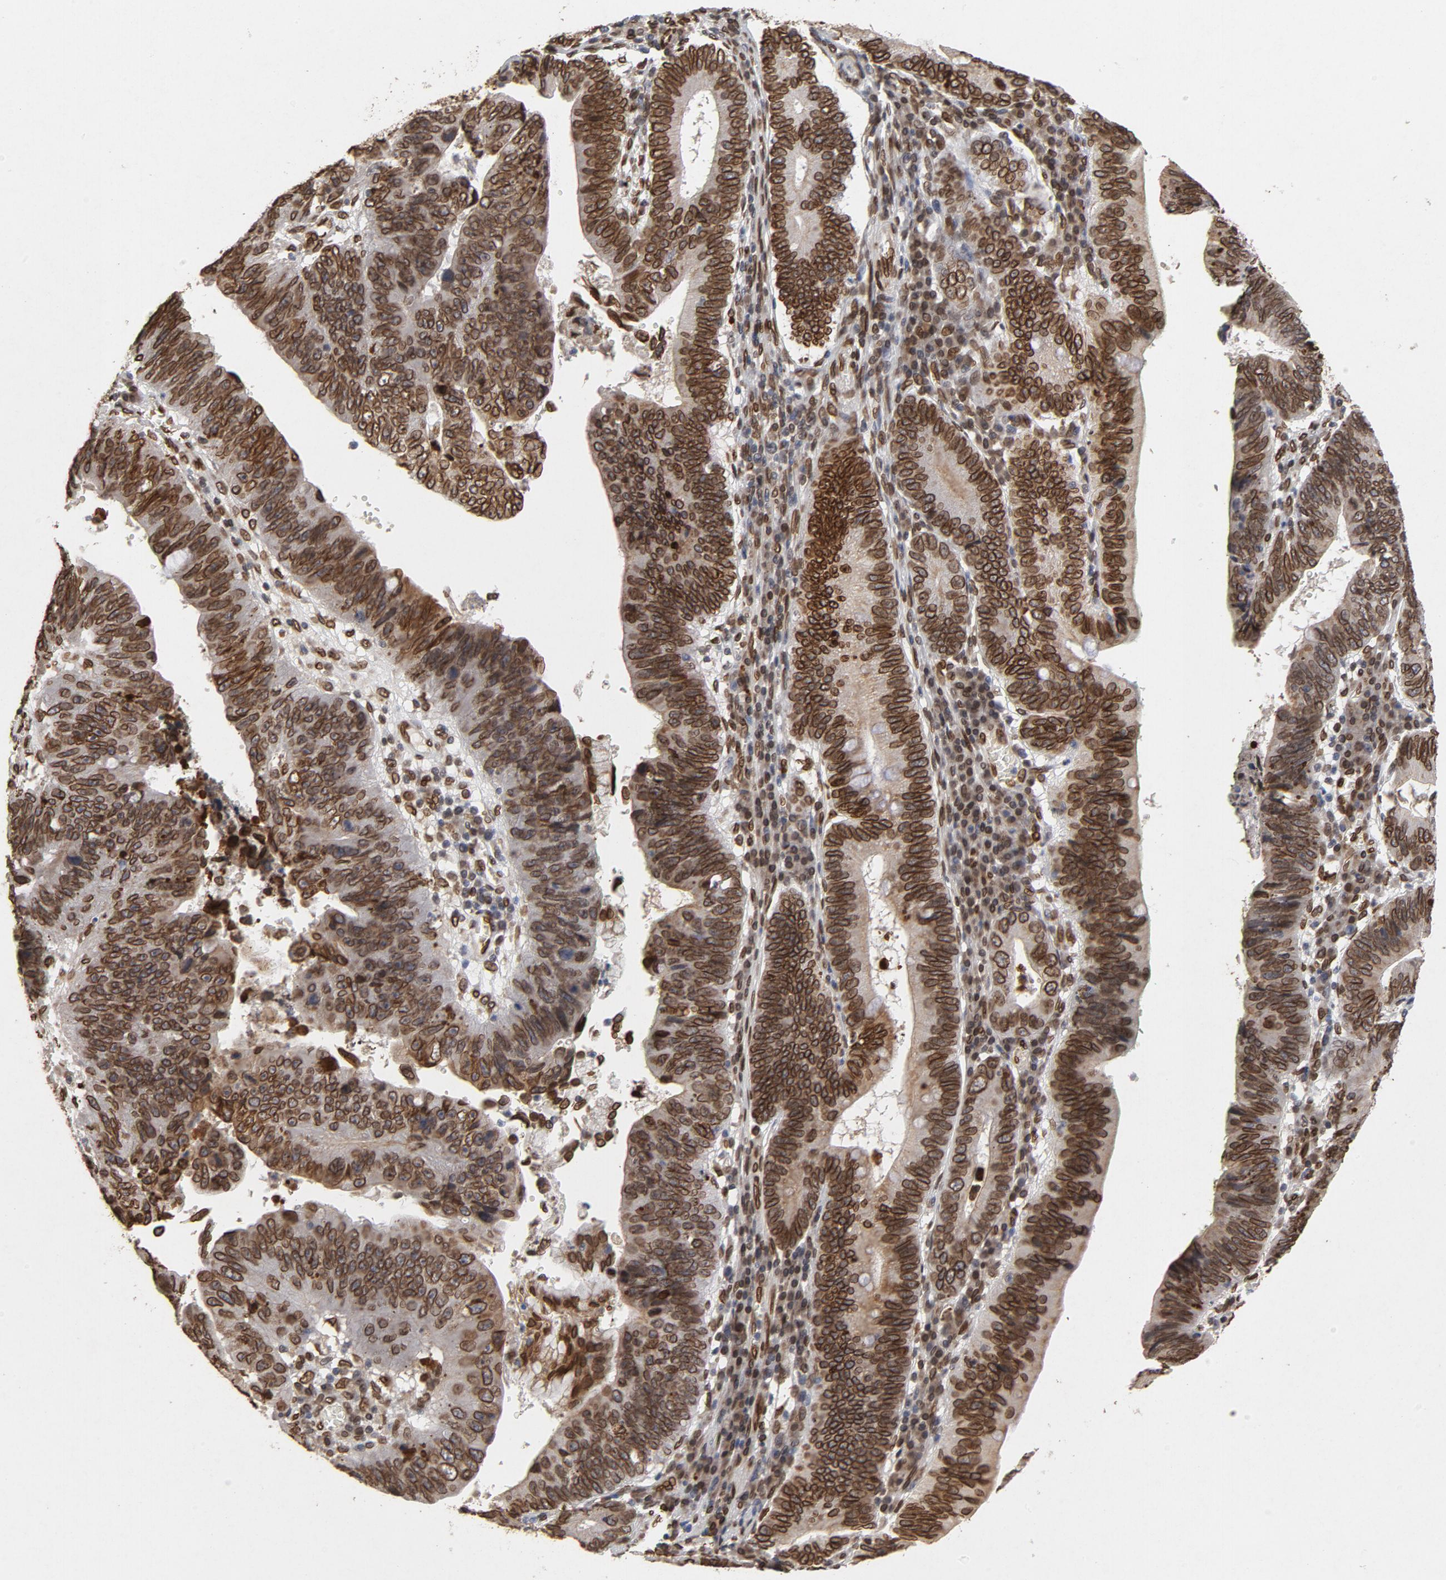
{"staining": {"intensity": "strong", "quantity": ">75%", "location": "cytoplasmic/membranous,nuclear"}, "tissue": "stomach cancer", "cell_type": "Tumor cells", "image_type": "cancer", "snomed": [{"axis": "morphology", "description": "Adenocarcinoma, NOS"}, {"axis": "topography", "description": "Stomach"}], "caption": "Approximately >75% of tumor cells in stomach cancer (adenocarcinoma) reveal strong cytoplasmic/membranous and nuclear protein staining as visualized by brown immunohistochemical staining.", "gene": "LMNA", "patient": {"sex": "male", "age": 59}}